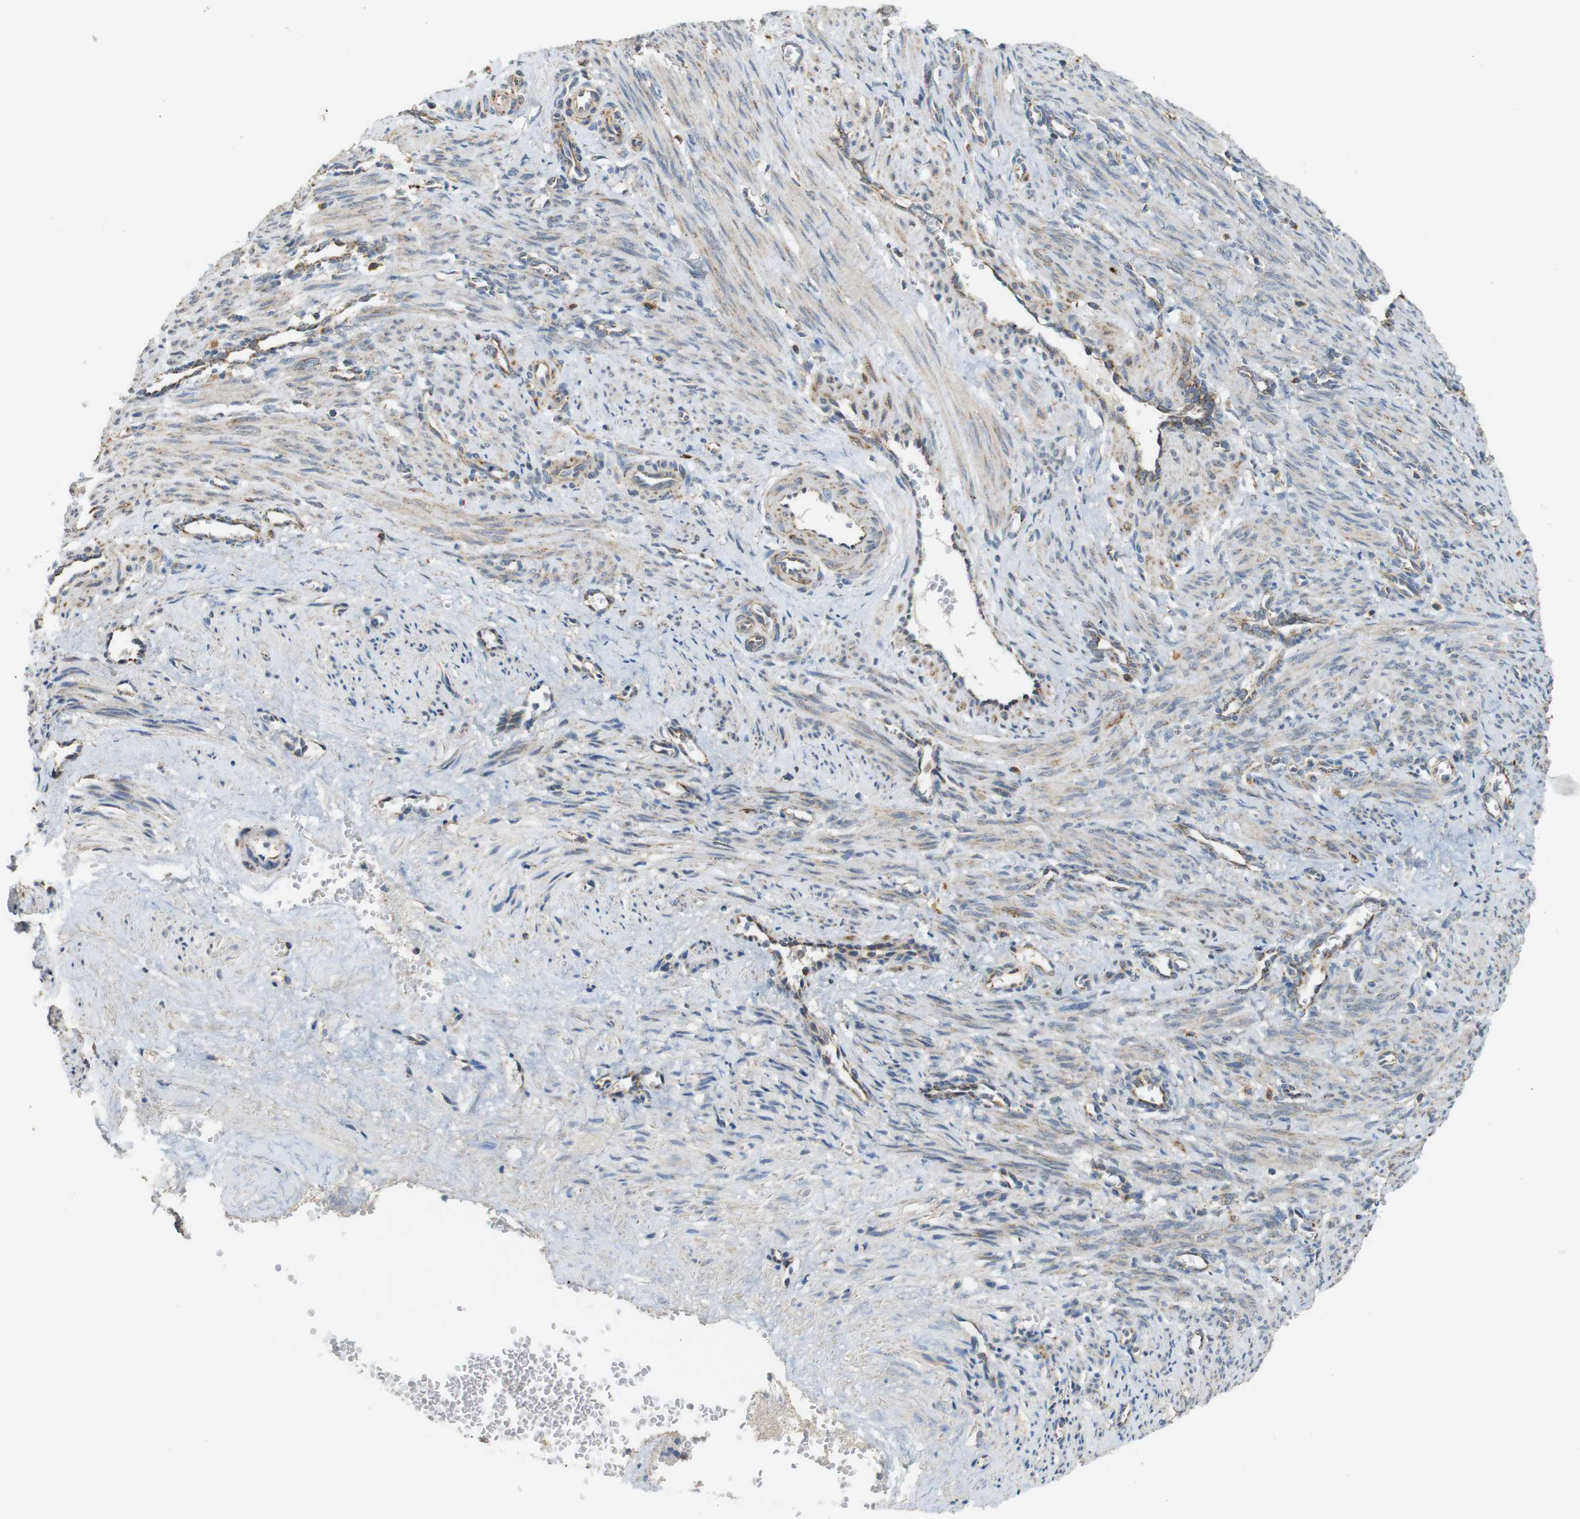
{"staining": {"intensity": "weak", "quantity": "25%-75%", "location": "cytoplasmic/membranous"}, "tissue": "smooth muscle", "cell_type": "Smooth muscle cells", "image_type": "normal", "snomed": [{"axis": "morphology", "description": "Normal tissue, NOS"}, {"axis": "topography", "description": "Endometrium"}], "caption": "Immunohistochemical staining of normal smooth muscle reveals low levels of weak cytoplasmic/membranous expression in approximately 25%-75% of smooth muscle cells. (IHC, brightfield microscopy, high magnification).", "gene": "CALHM2", "patient": {"sex": "female", "age": 33}}